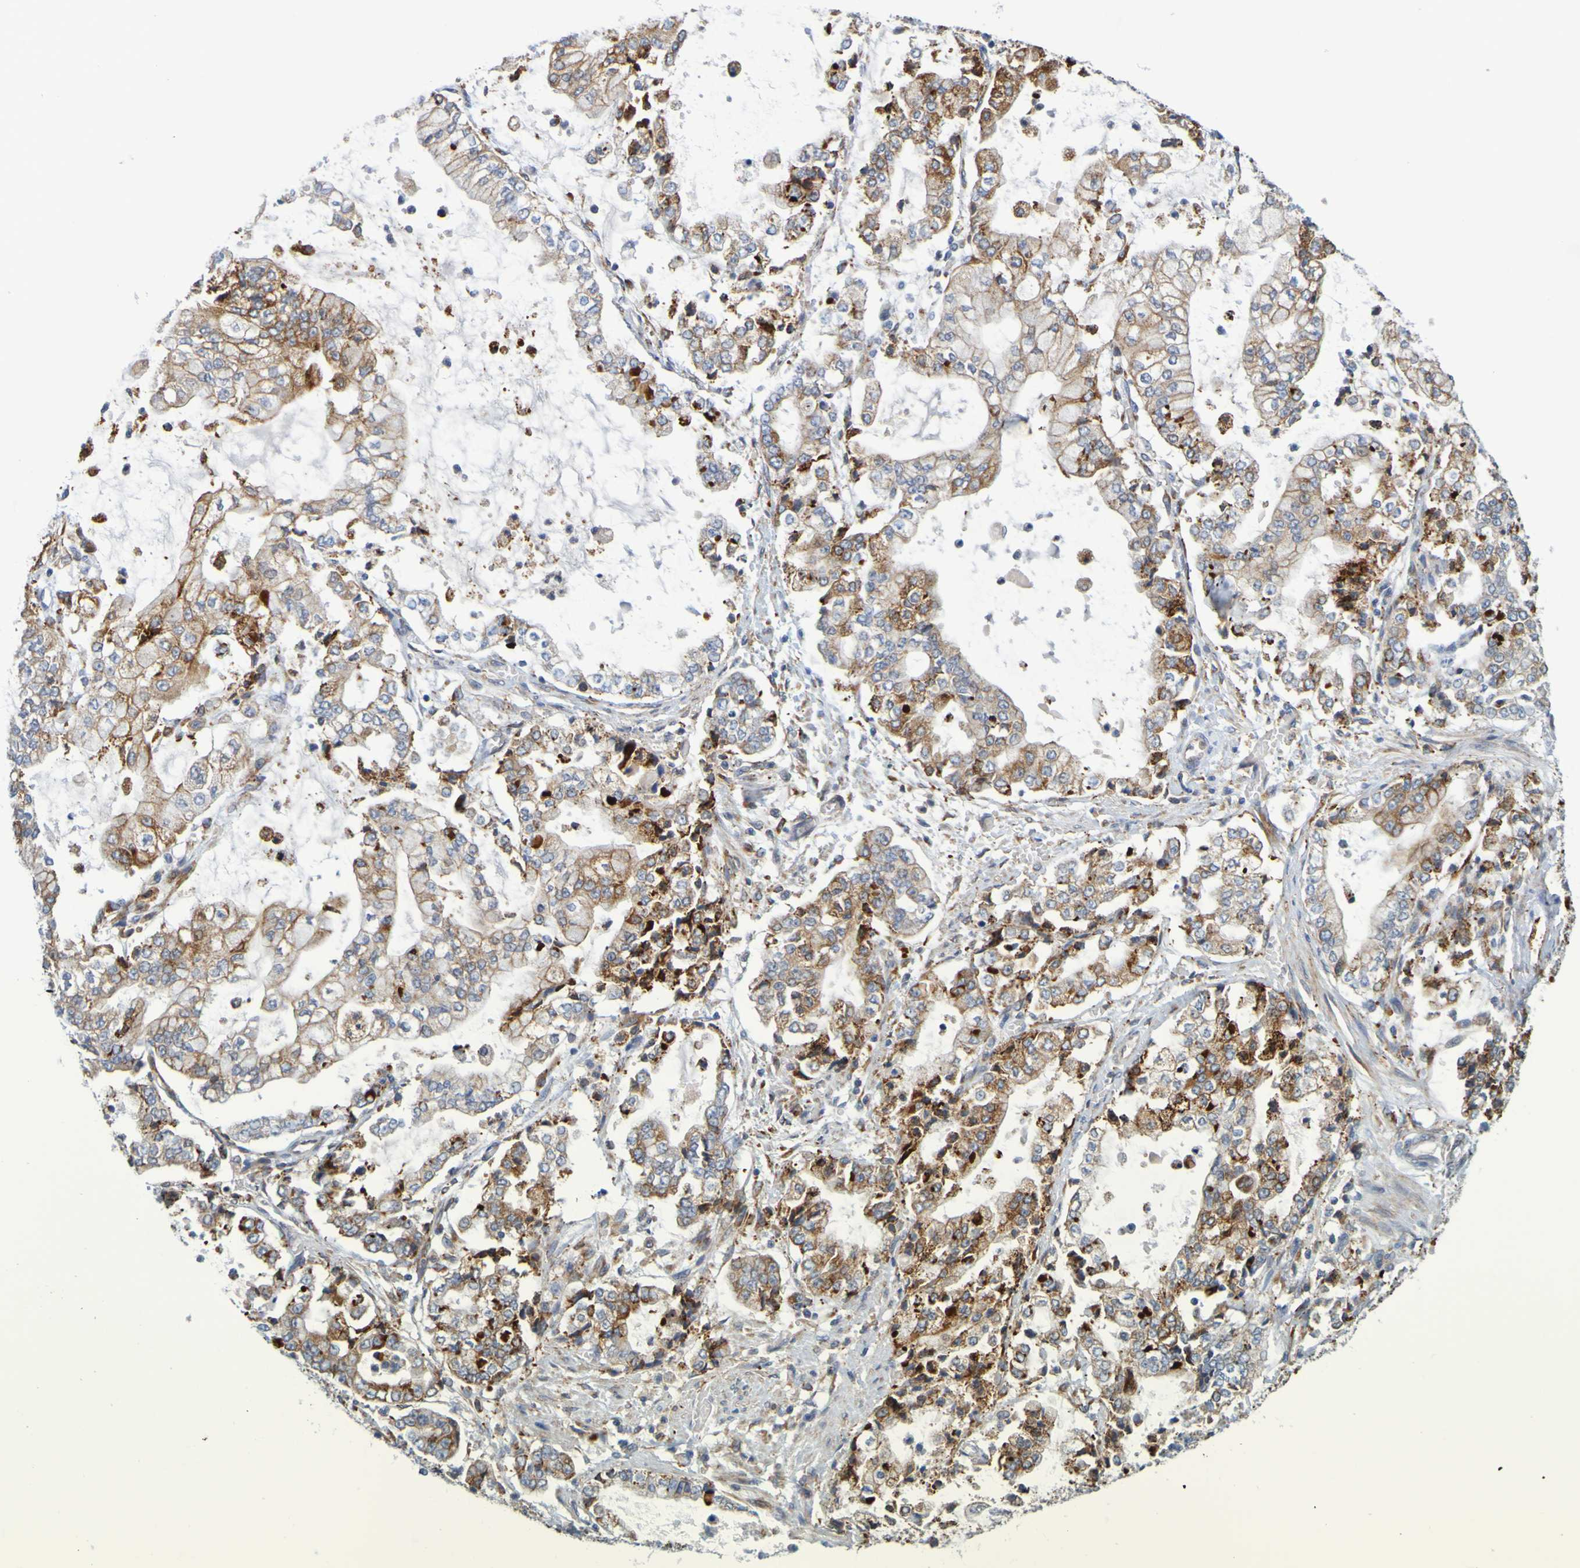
{"staining": {"intensity": "moderate", "quantity": ">75%", "location": "cytoplasmic/membranous"}, "tissue": "stomach cancer", "cell_type": "Tumor cells", "image_type": "cancer", "snomed": [{"axis": "morphology", "description": "Adenocarcinoma, NOS"}, {"axis": "topography", "description": "Stomach"}], "caption": "Stomach cancer (adenocarcinoma) was stained to show a protein in brown. There is medium levels of moderate cytoplasmic/membranous staining in about >75% of tumor cells.", "gene": "SIL1", "patient": {"sex": "male", "age": 76}}